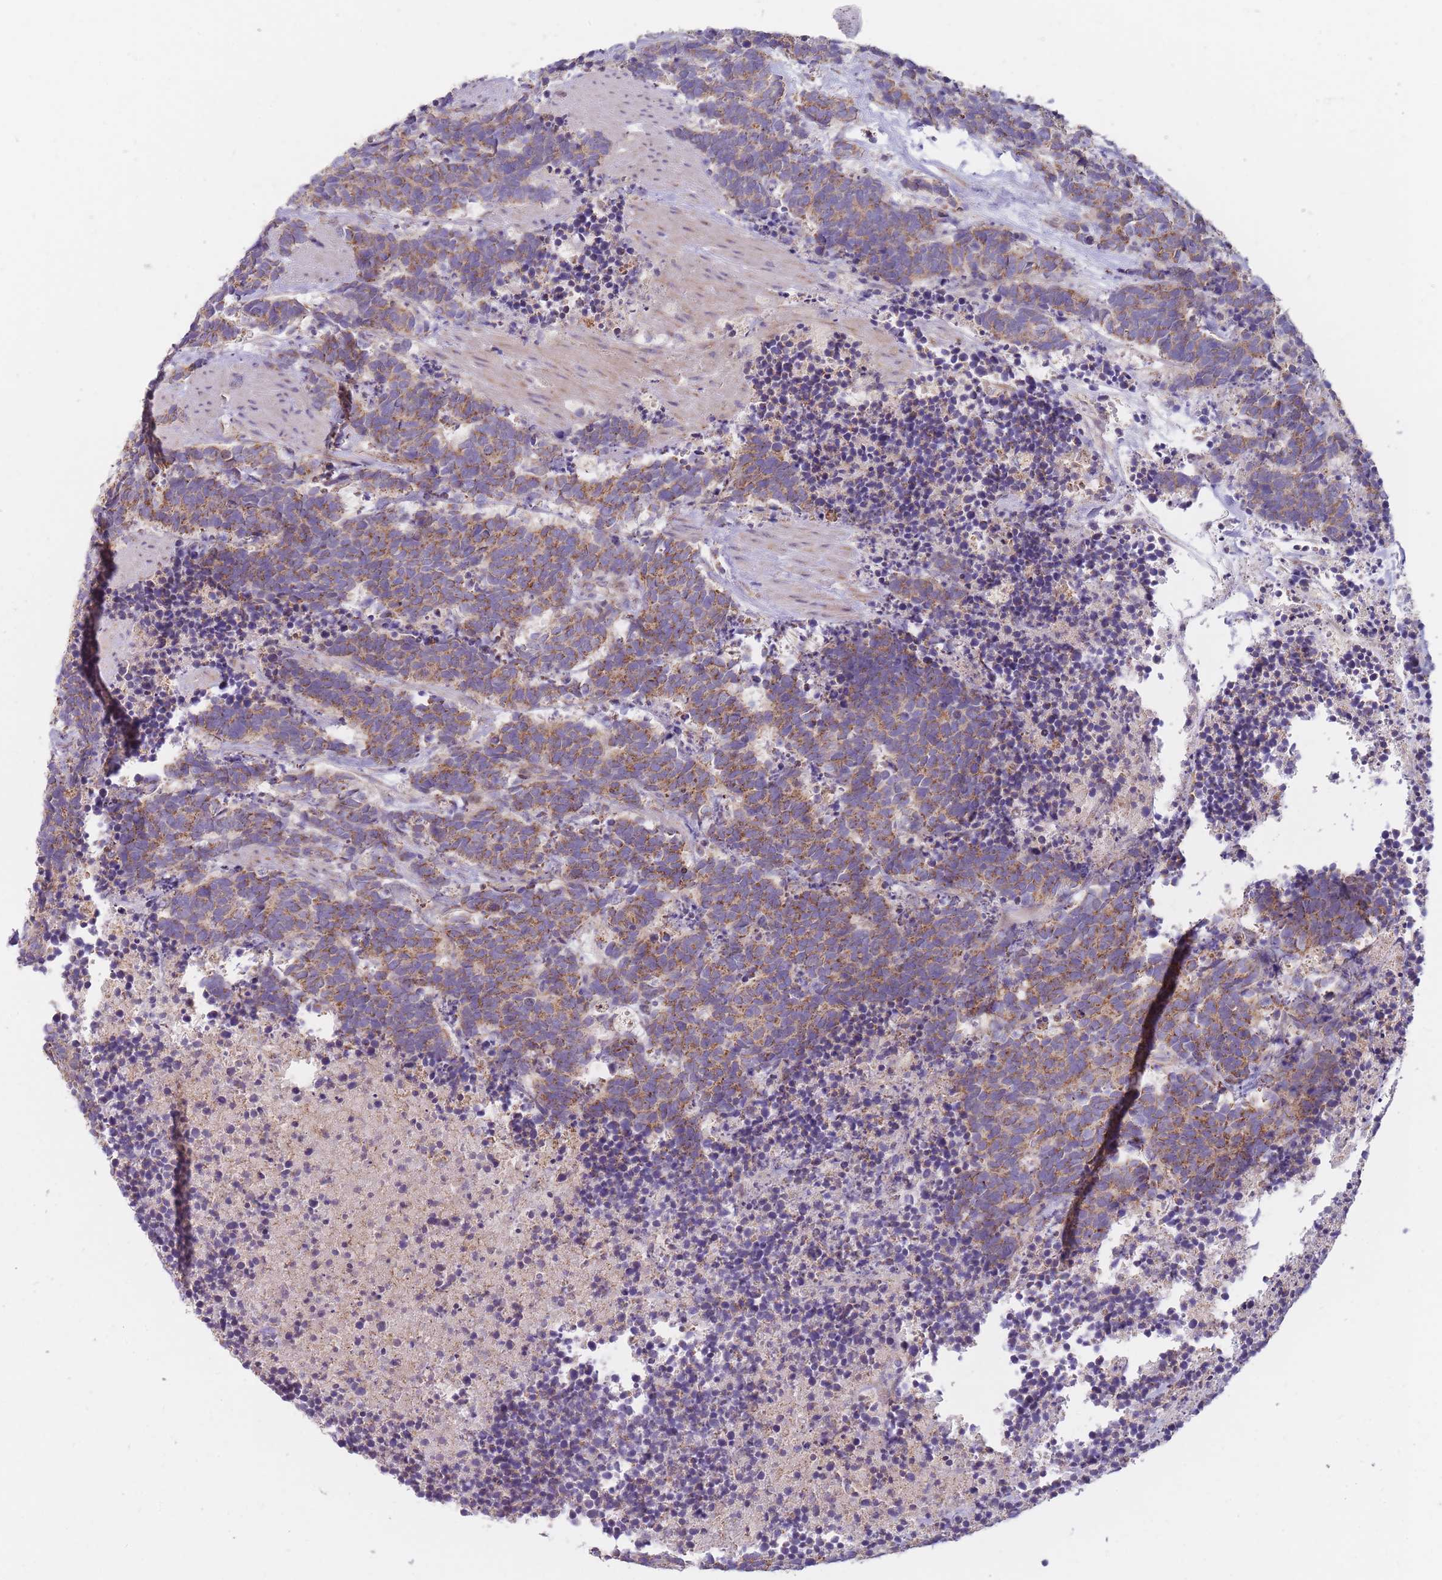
{"staining": {"intensity": "moderate", "quantity": ">75%", "location": "cytoplasmic/membranous"}, "tissue": "carcinoid", "cell_type": "Tumor cells", "image_type": "cancer", "snomed": [{"axis": "morphology", "description": "Carcinoma, NOS"}, {"axis": "morphology", "description": "Carcinoid, malignant, NOS"}, {"axis": "topography", "description": "Prostate"}], "caption": "IHC of carcinoid (malignant) displays medium levels of moderate cytoplasmic/membranous positivity in about >75% of tumor cells. (Stains: DAB in brown, nuclei in blue, Microscopy: brightfield microscopy at high magnification).", "gene": "NDUFA9", "patient": {"sex": "male", "age": 57}}